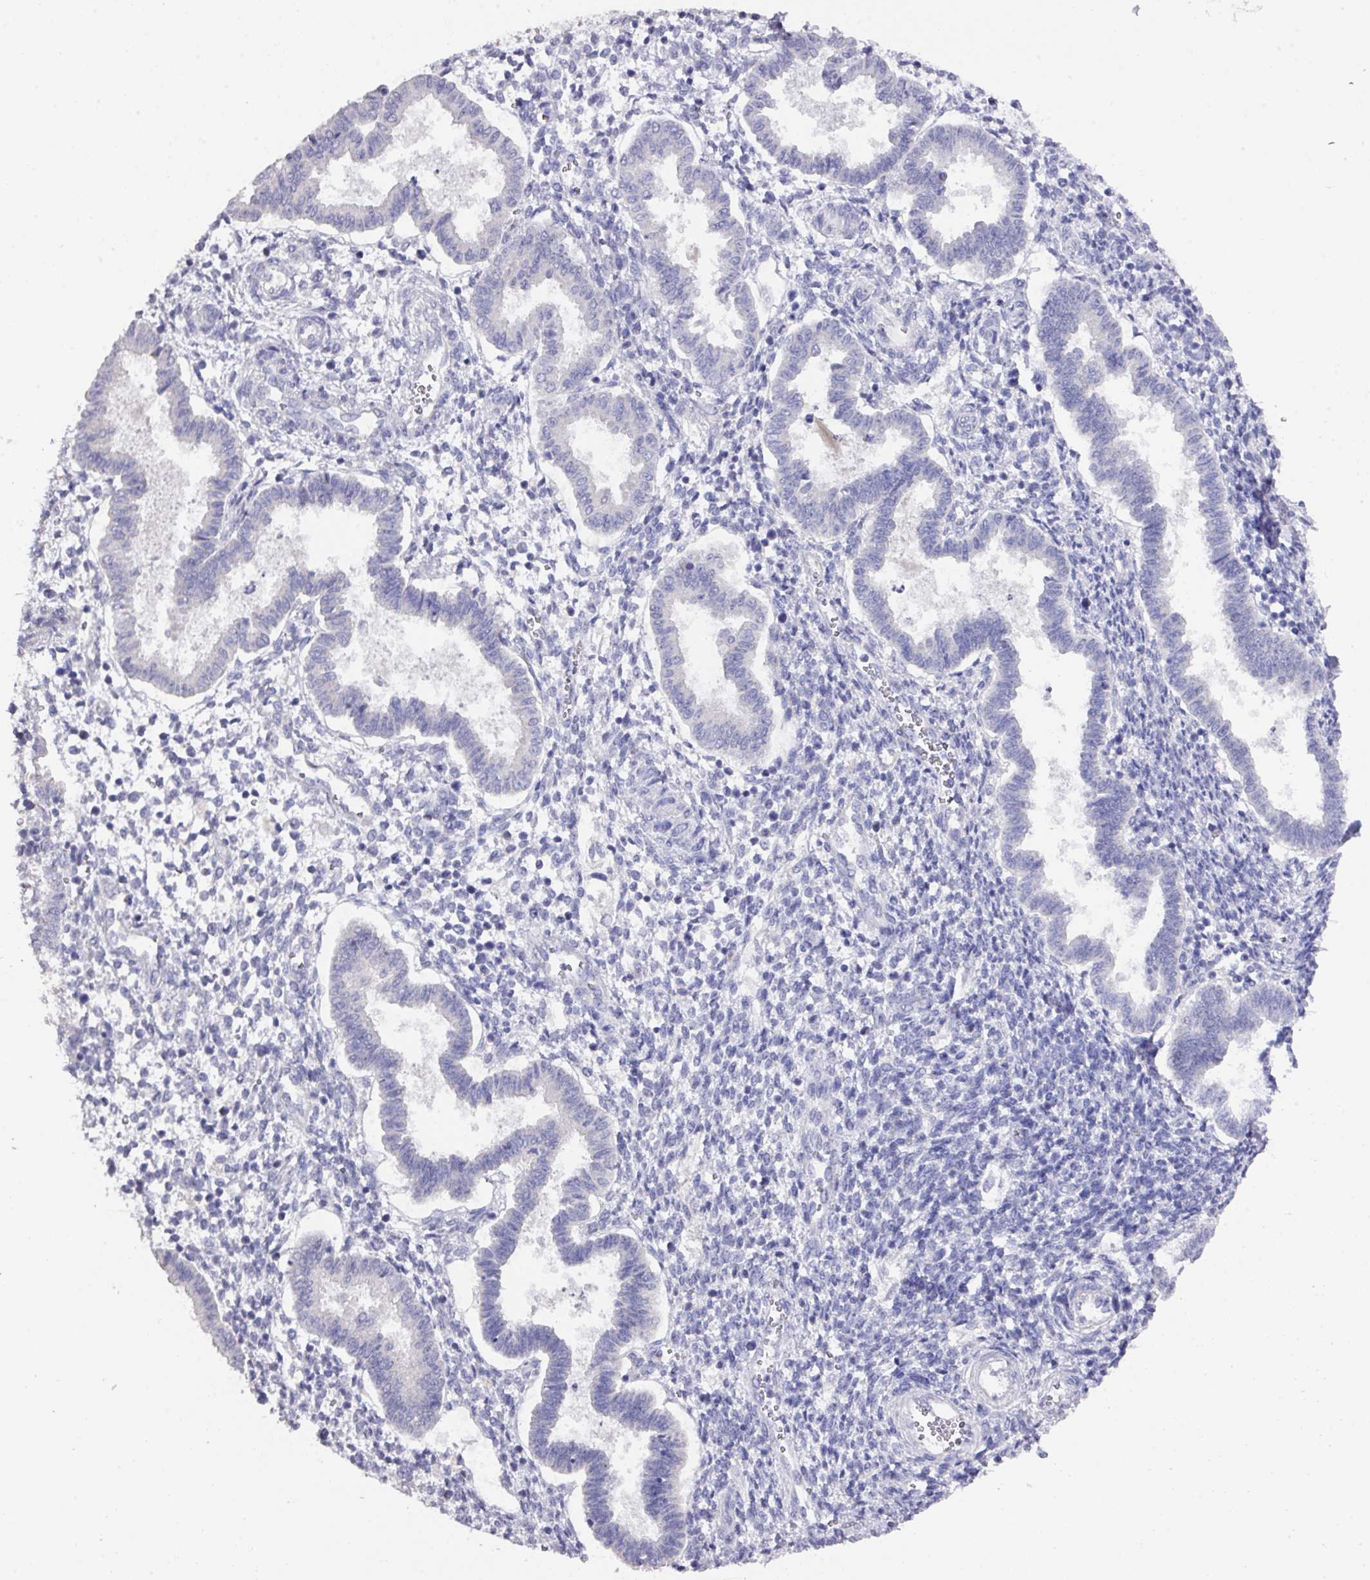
{"staining": {"intensity": "negative", "quantity": "none", "location": "none"}, "tissue": "endometrium", "cell_type": "Cells in endometrial stroma", "image_type": "normal", "snomed": [{"axis": "morphology", "description": "Normal tissue, NOS"}, {"axis": "topography", "description": "Endometrium"}], "caption": "Immunohistochemistry (IHC) image of normal human endometrium stained for a protein (brown), which demonstrates no positivity in cells in endometrial stroma.", "gene": "DAZ1", "patient": {"sex": "female", "age": 24}}